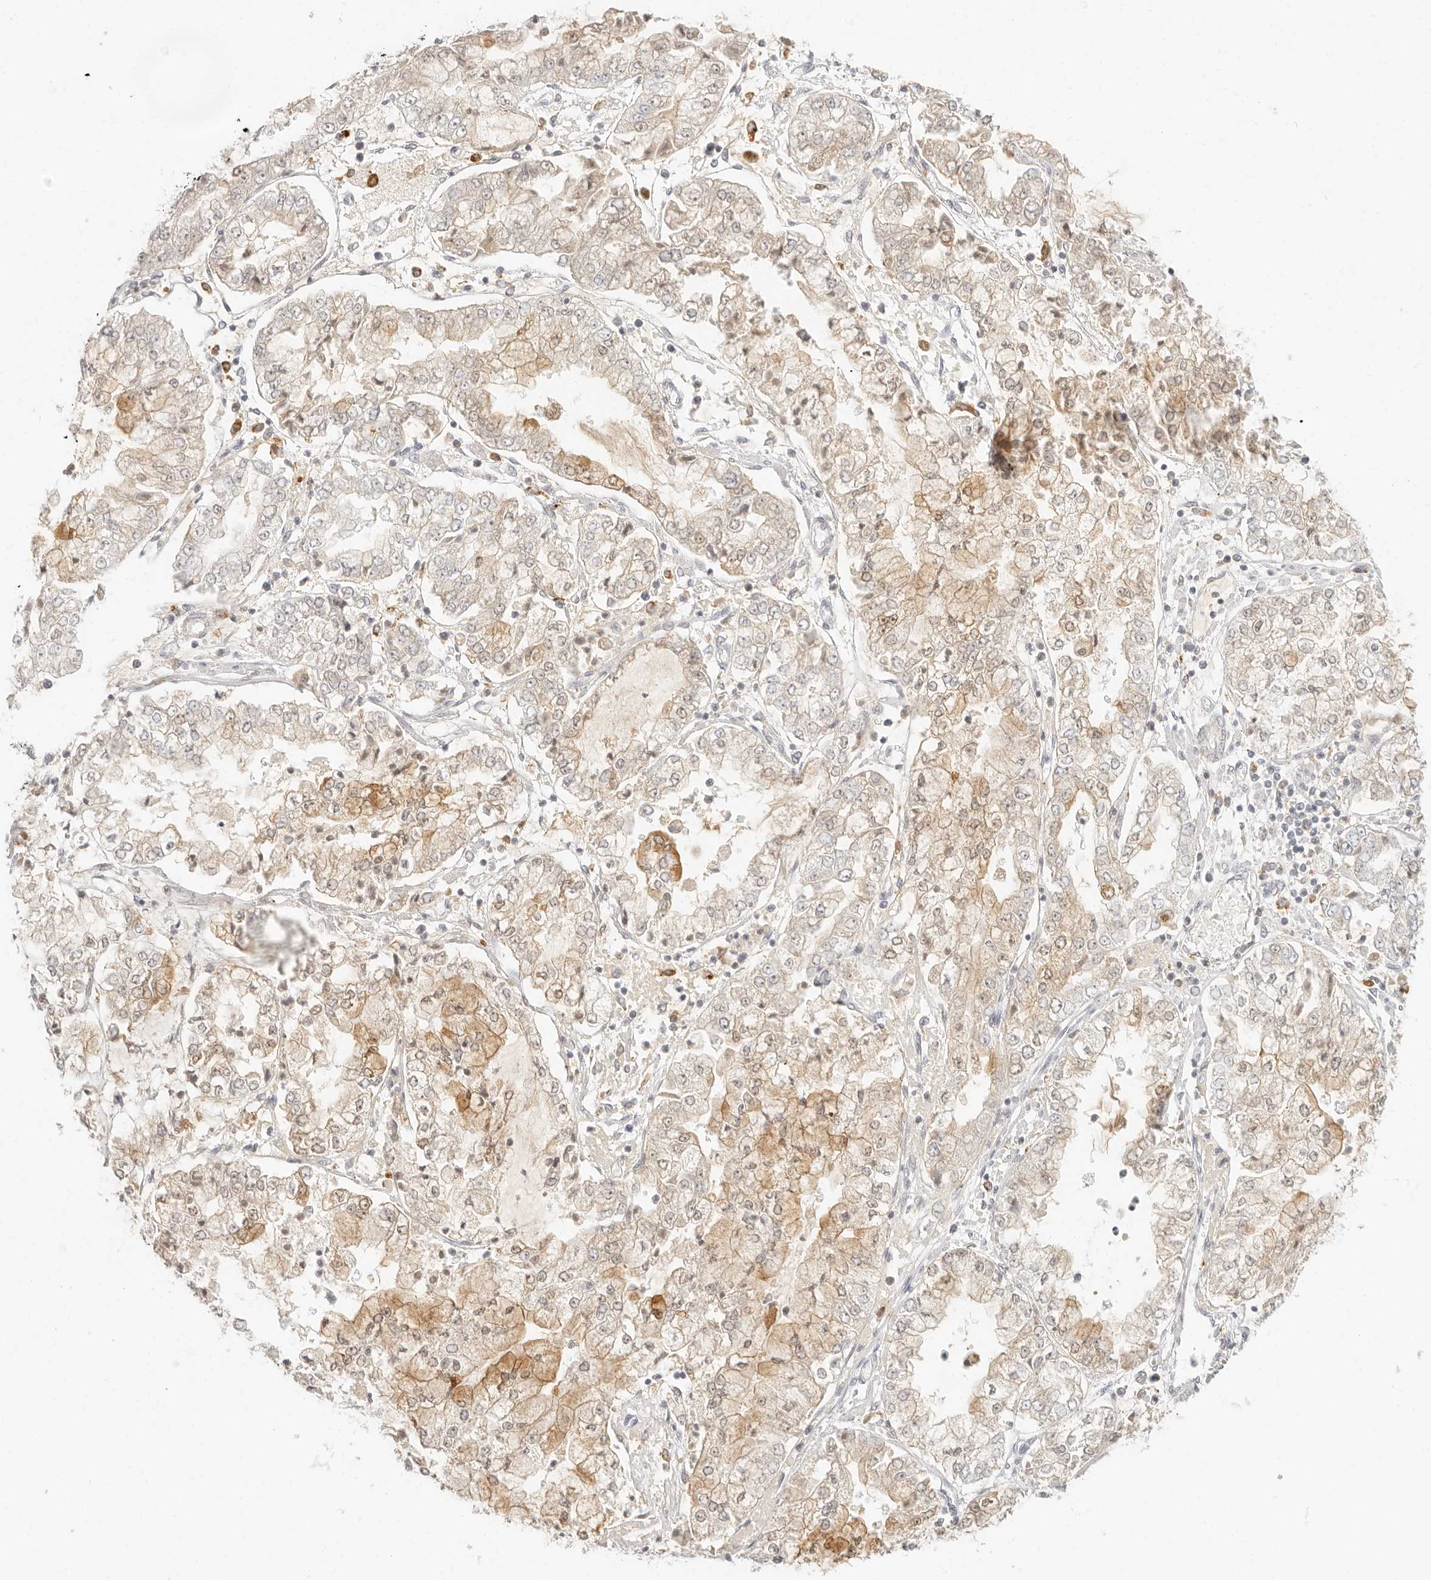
{"staining": {"intensity": "moderate", "quantity": "<25%", "location": "cytoplasmic/membranous"}, "tissue": "stomach cancer", "cell_type": "Tumor cells", "image_type": "cancer", "snomed": [{"axis": "morphology", "description": "Adenocarcinoma, NOS"}, {"axis": "topography", "description": "Stomach"}], "caption": "DAB immunohistochemical staining of stomach adenocarcinoma reveals moderate cytoplasmic/membranous protein expression in about <25% of tumor cells.", "gene": "RNASET2", "patient": {"sex": "male", "age": 76}}